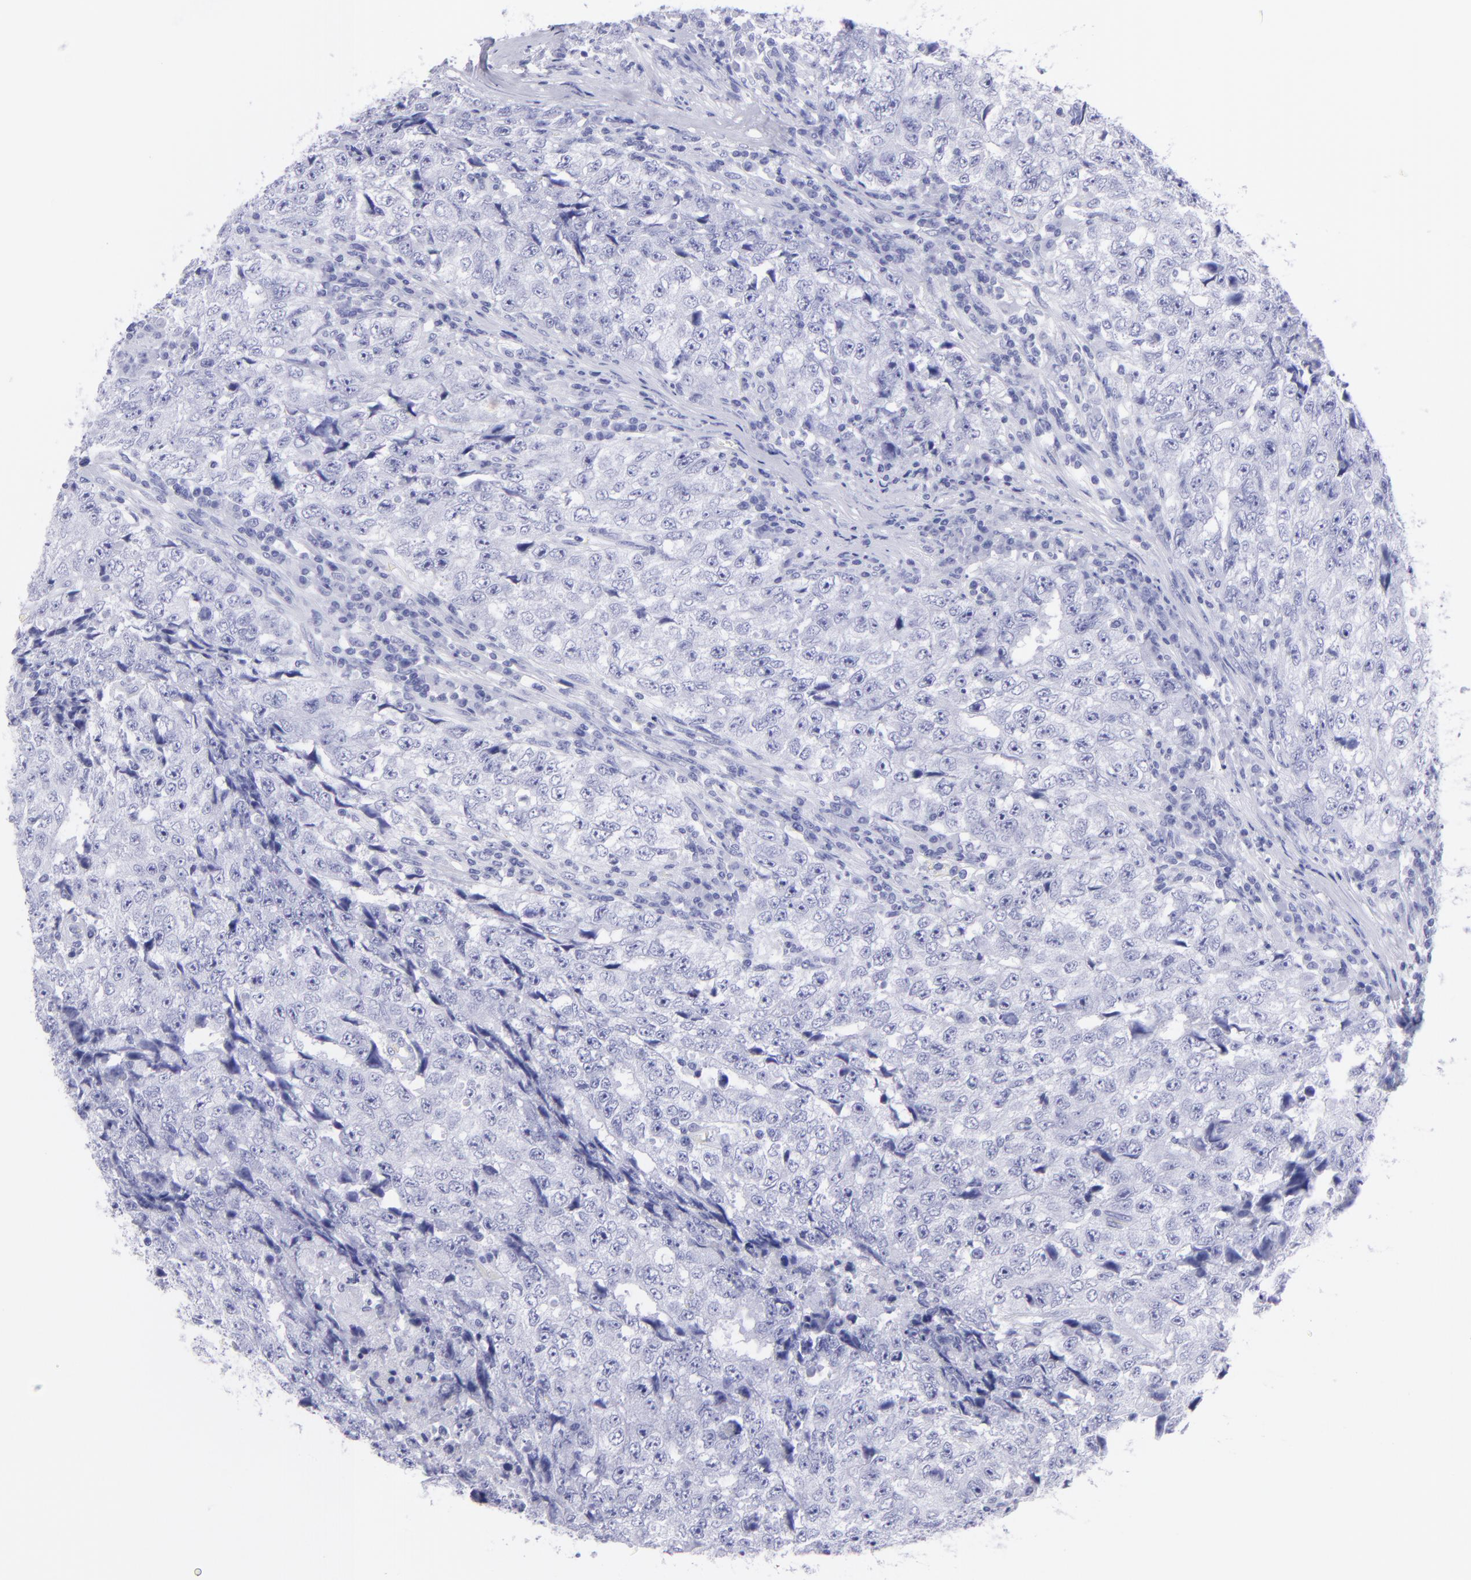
{"staining": {"intensity": "negative", "quantity": "none", "location": "none"}, "tissue": "testis cancer", "cell_type": "Tumor cells", "image_type": "cancer", "snomed": [{"axis": "morphology", "description": "Necrosis, NOS"}, {"axis": "morphology", "description": "Carcinoma, Embryonal, NOS"}, {"axis": "topography", "description": "Testis"}], "caption": "This micrograph is of testis cancer (embryonal carcinoma) stained with immunohistochemistry to label a protein in brown with the nuclei are counter-stained blue. There is no staining in tumor cells.", "gene": "PIP", "patient": {"sex": "male", "age": 19}}